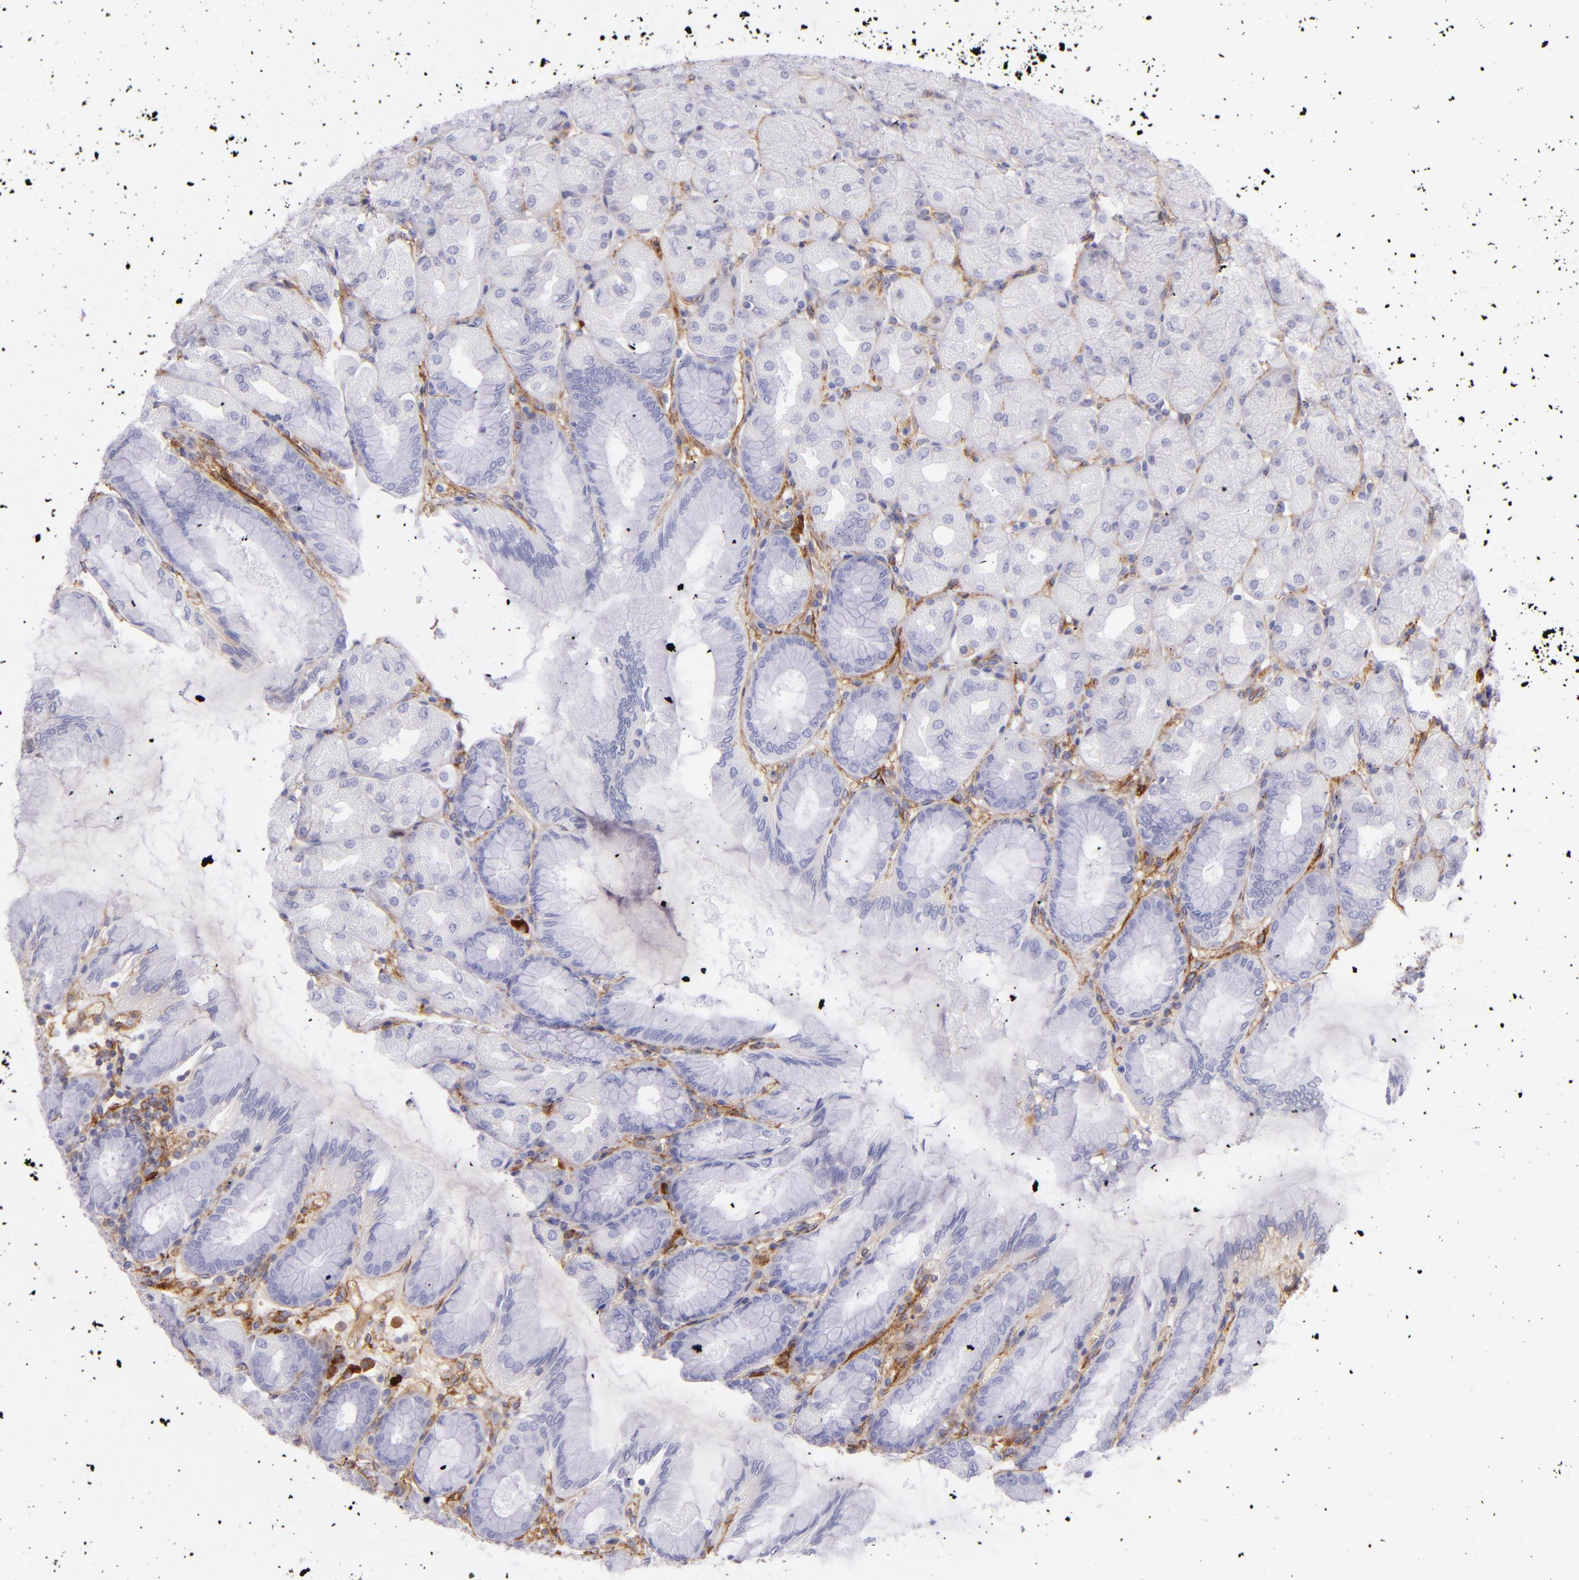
{"staining": {"intensity": "negative", "quantity": "none", "location": "none"}, "tissue": "stomach", "cell_type": "Glandular cells", "image_type": "normal", "snomed": [{"axis": "morphology", "description": "Normal tissue, NOS"}, {"axis": "topography", "description": "Stomach, upper"}], "caption": "IHC image of unremarkable human stomach stained for a protein (brown), which reveals no expression in glandular cells. Brightfield microscopy of IHC stained with DAB (3,3'-diaminobenzidine) (brown) and hematoxylin (blue), captured at high magnification.", "gene": "CD81", "patient": {"sex": "female", "age": 56}}